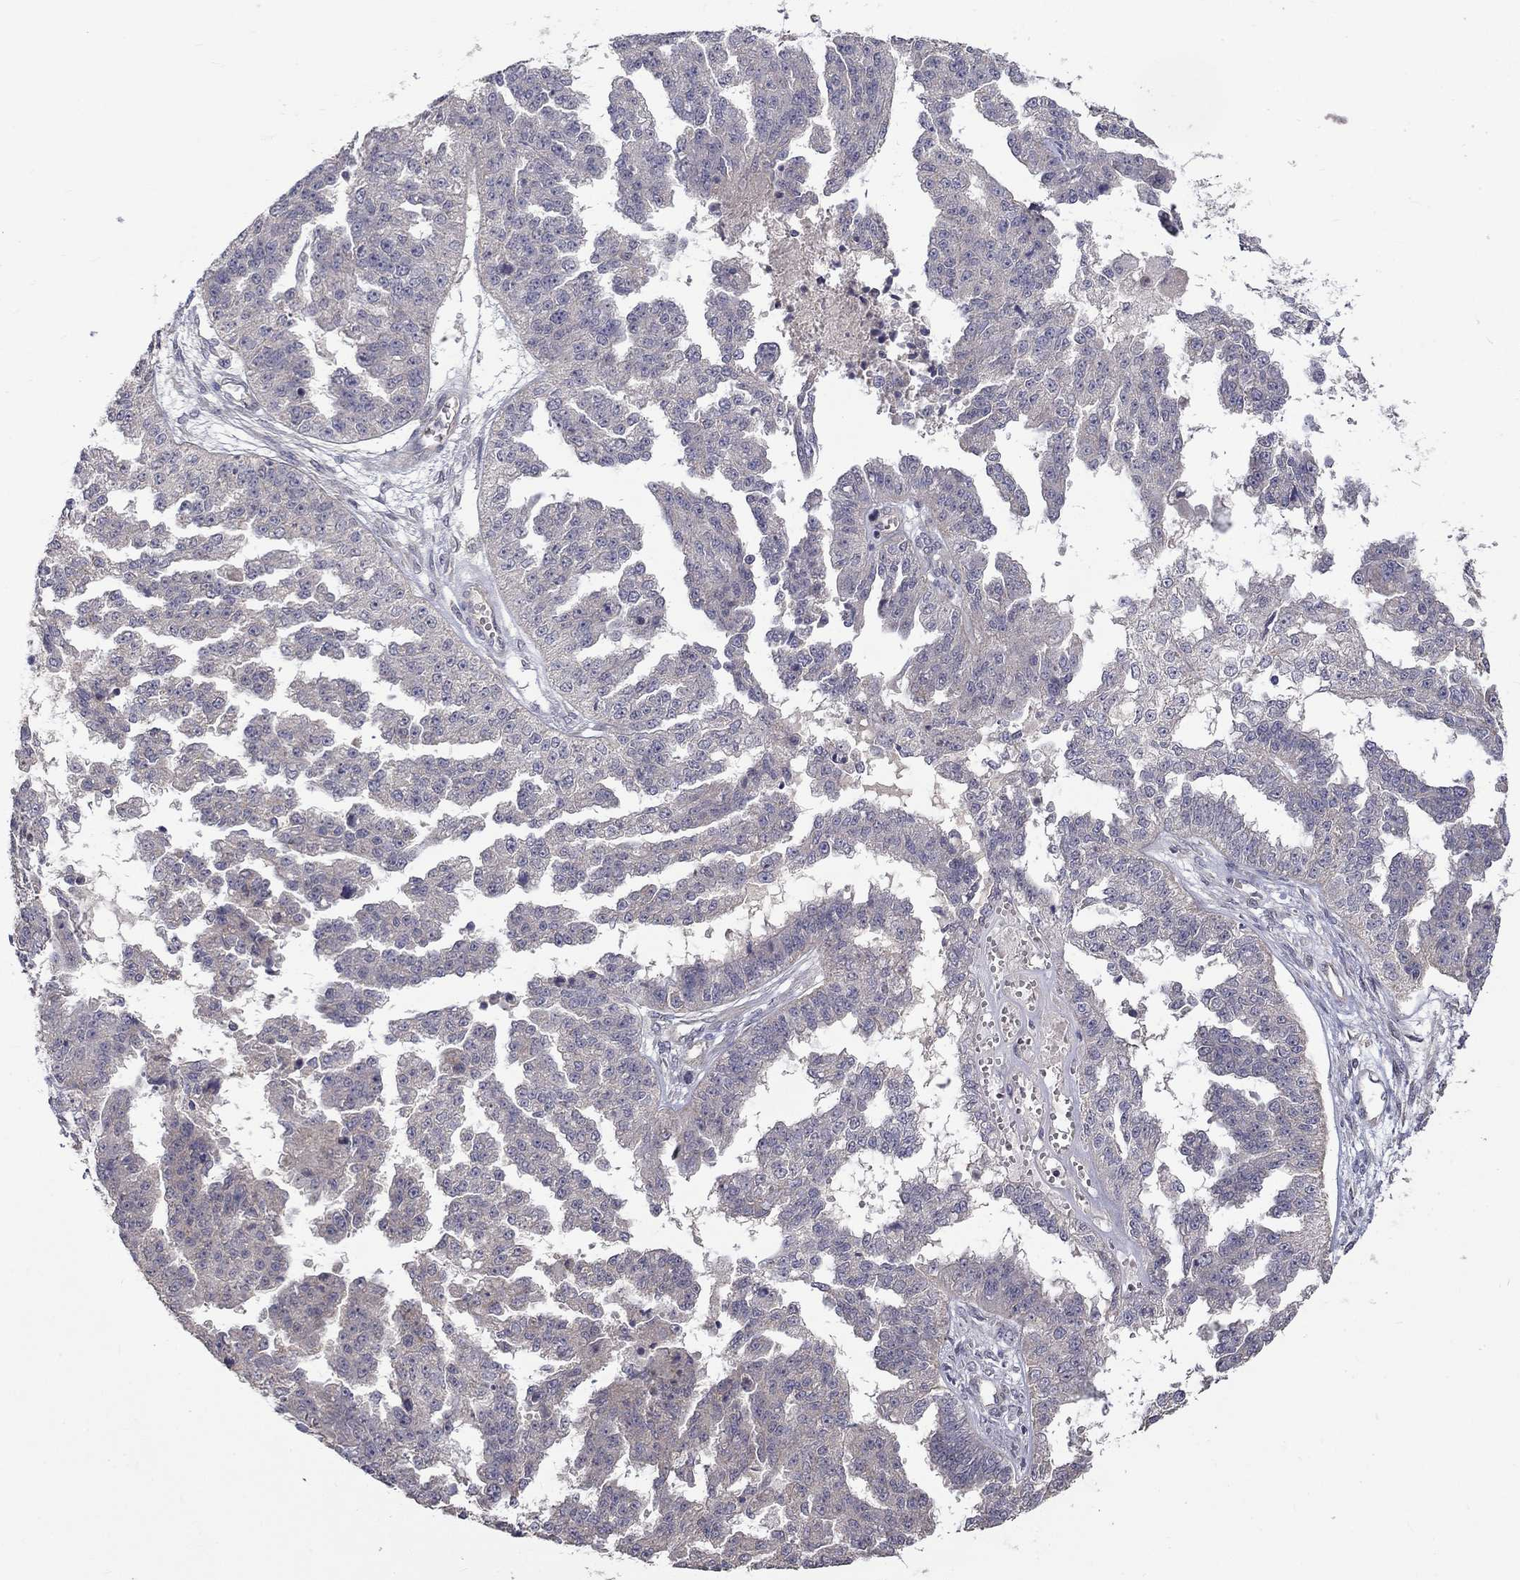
{"staining": {"intensity": "negative", "quantity": "none", "location": "none"}, "tissue": "ovarian cancer", "cell_type": "Tumor cells", "image_type": "cancer", "snomed": [{"axis": "morphology", "description": "Cystadenocarcinoma, serous, NOS"}, {"axis": "topography", "description": "Ovary"}], "caption": "Immunohistochemistry (IHC) of human ovarian cancer (serous cystadenocarcinoma) demonstrates no staining in tumor cells. Brightfield microscopy of immunohistochemistry (IHC) stained with DAB (3,3'-diaminobenzidine) (brown) and hematoxylin (blue), captured at high magnification.", "gene": "SLC39A14", "patient": {"sex": "female", "age": 58}}